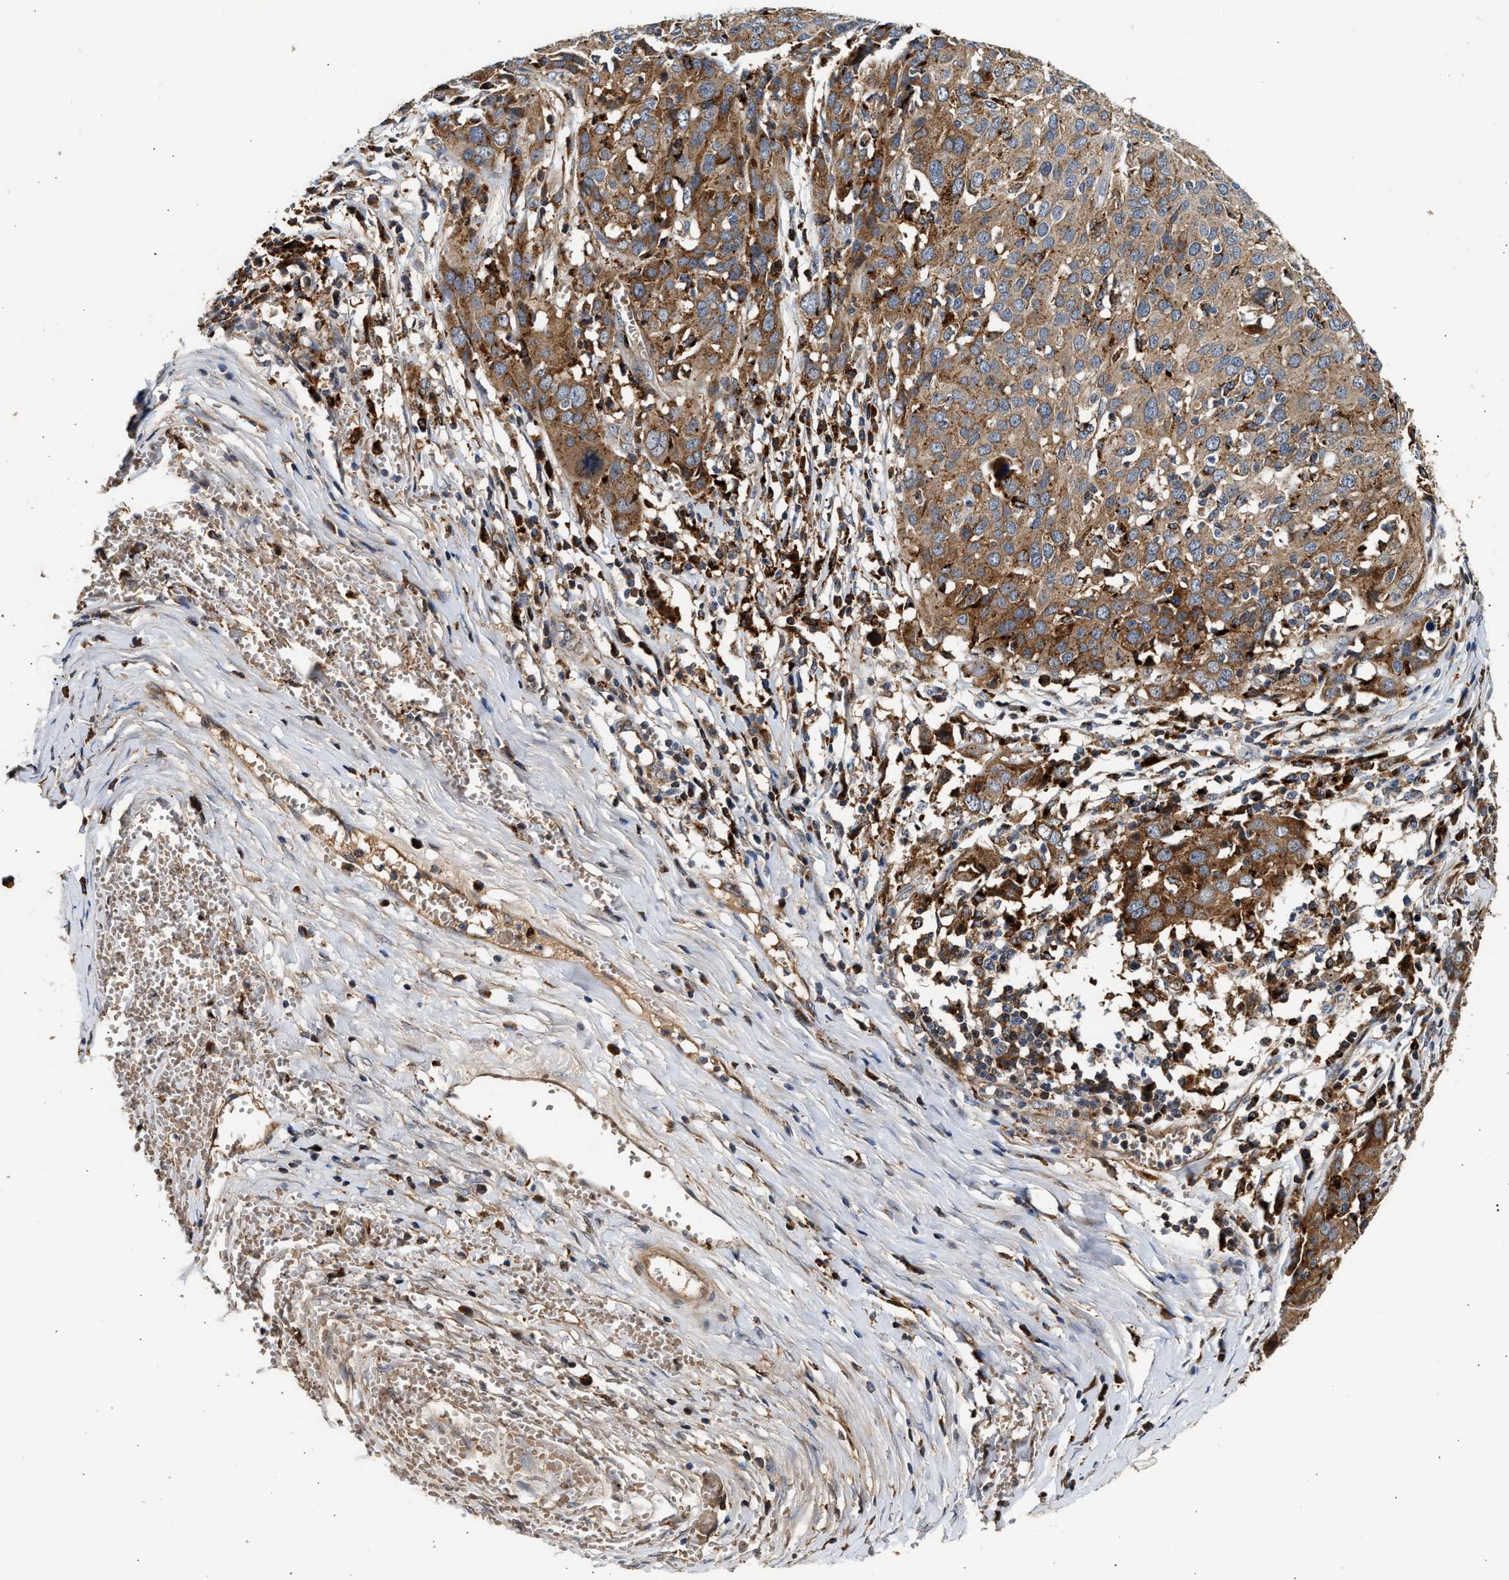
{"staining": {"intensity": "moderate", "quantity": ">75%", "location": "cytoplasmic/membranous"}, "tissue": "ovarian cancer", "cell_type": "Tumor cells", "image_type": "cancer", "snomed": [{"axis": "morphology", "description": "Carcinoma, endometroid"}, {"axis": "topography", "description": "Ovary"}], "caption": "Moderate cytoplasmic/membranous positivity is appreciated in approximately >75% of tumor cells in endometroid carcinoma (ovarian).", "gene": "PLD3", "patient": {"sex": "female", "age": 50}}